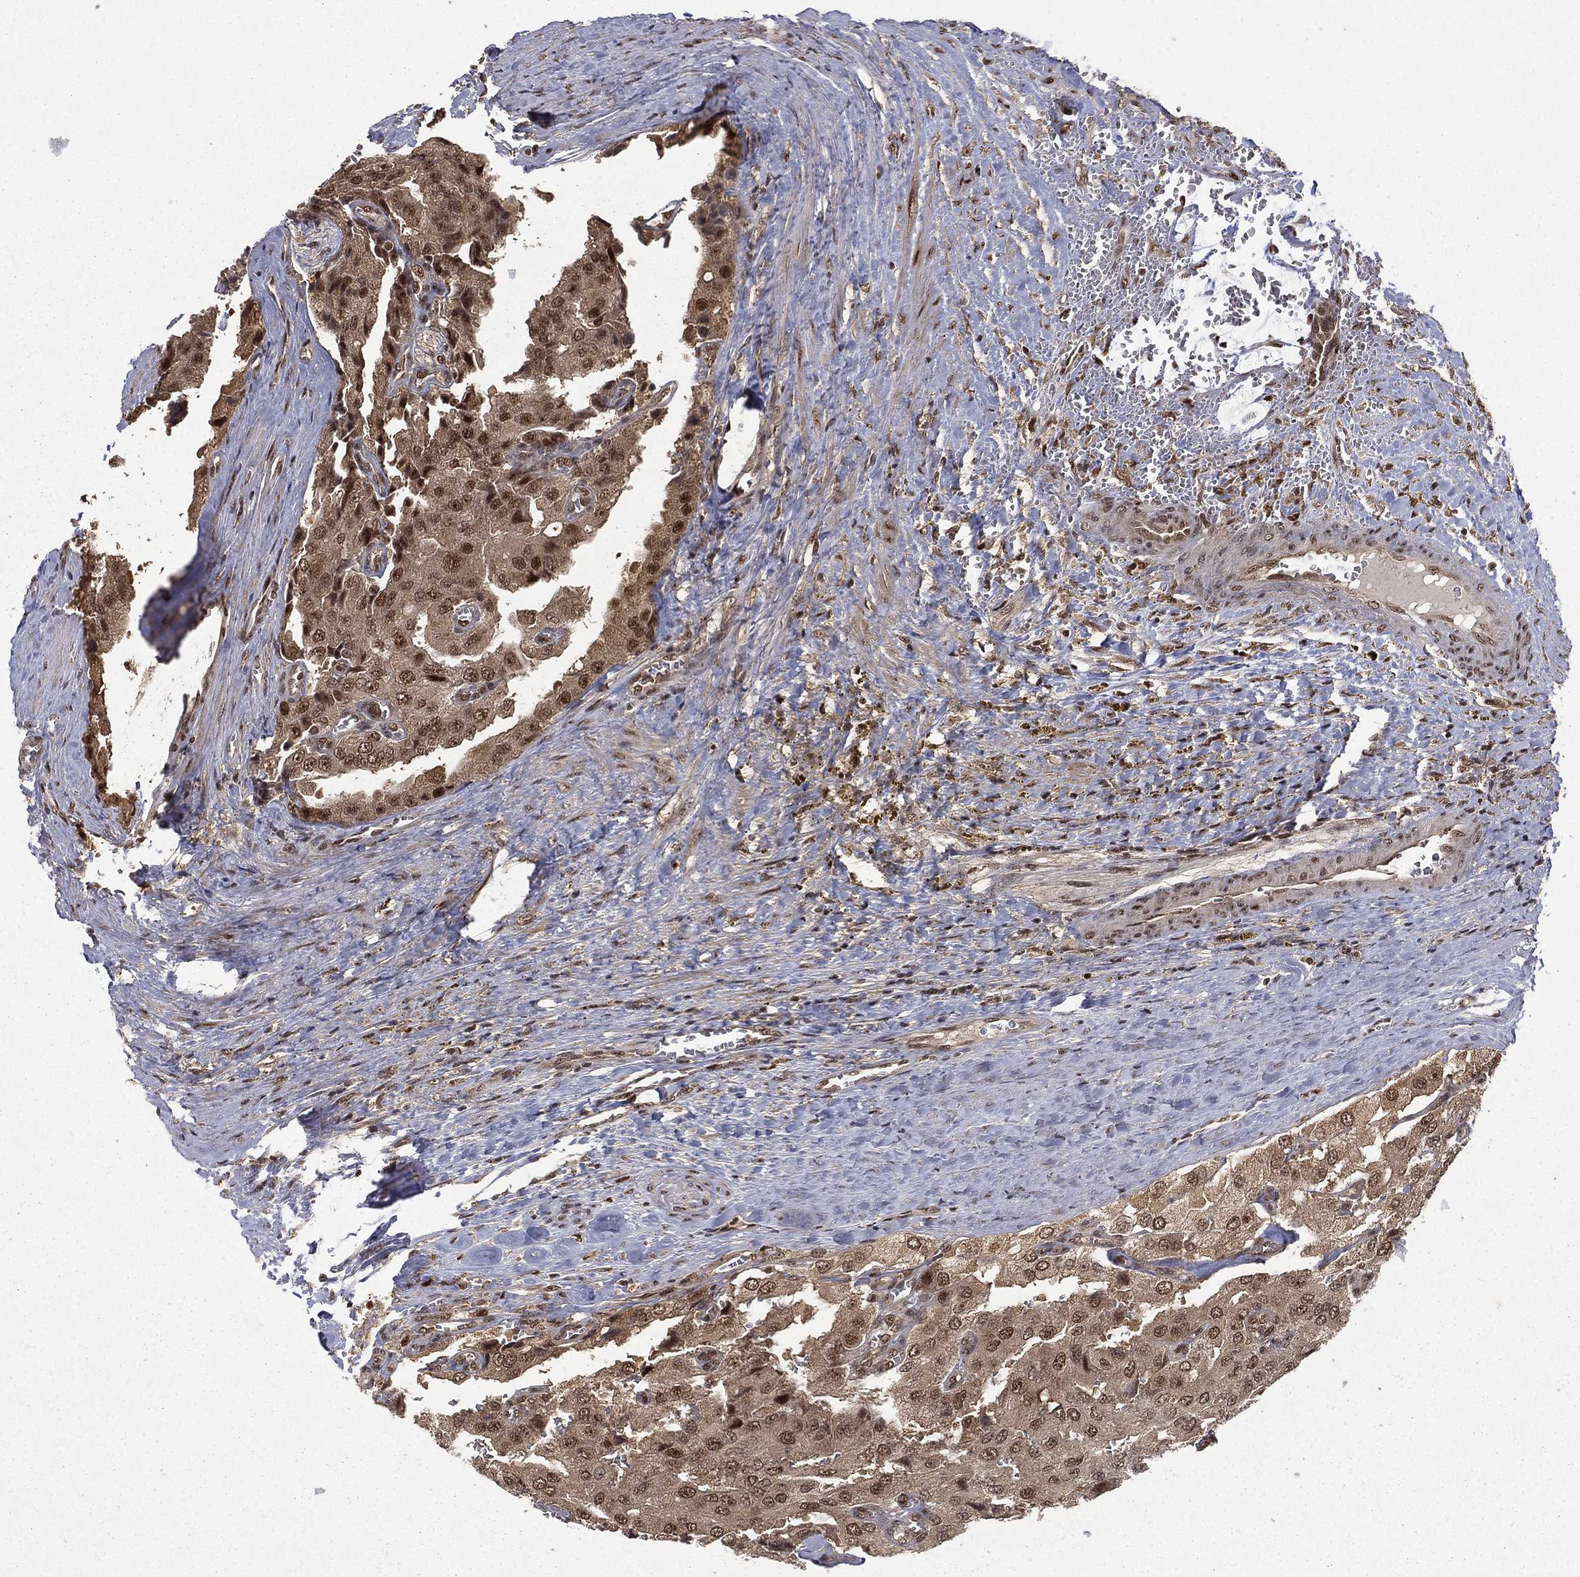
{"staining": {"intensity": "moderate", "quantity": "25%-75%", "location": "cytoplasmic/membranous,nuclear"}, "tissue": "prostate cancer", "cell_type": "Tumor cells", "image_type": "cancer", "snomed": [{"axis": "morphology", "description": "Adenocarcinoma, NOS"}, {"axis": "topography", "description": "Prostate and seminal vesicle, NOS"}, {"axis": "topography", "description": "Prostate"}], "caption": "An immunohistochemistry (IHC) micrograph of tumor tissue is shown. Protein staining in brown highlights moderate cytoplasmic/membranous and nuclear positivity in prostate cancer (adenocarcinoma) within tumor cells. (DAB IHC with brightfield microscopy, high magnification).", "gene": "JMJD6", "patient": {"sex": "male", "age": 67}}